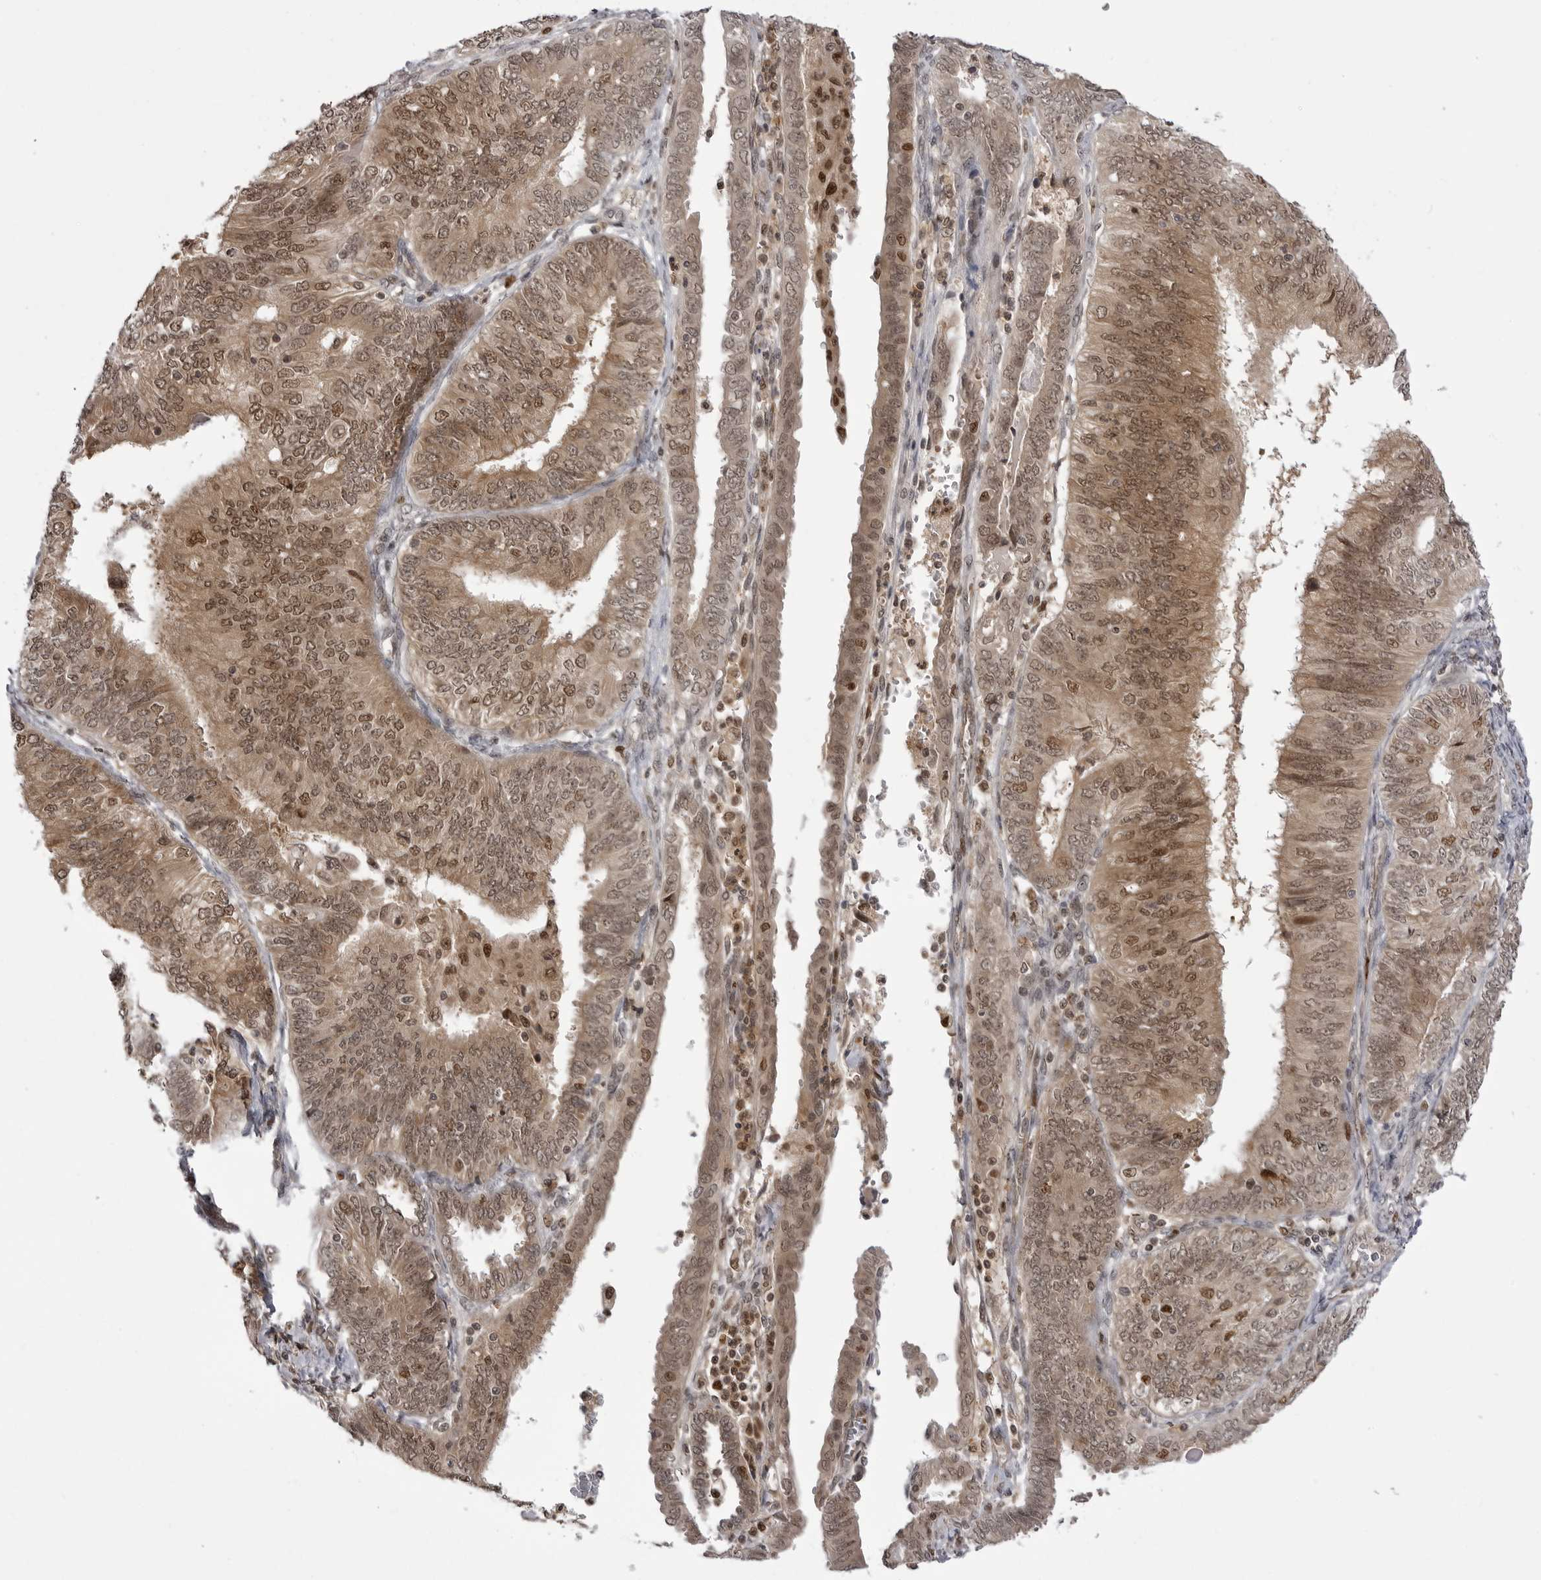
{"staining": {"intensity": "moderate", "quantity": ">75%", "location": "cytoplasmic/membranous,nuclear"}, "tissue": "endometrial cancer", "cell_type": "Tumor cells", "image_type": "cancer", "snomed": [{"axis": "morphology", "description": "Adenocarcinoma, NOS"}, {"axis": "topography", "description": "Endometrium"}], "caption": "Tumor cells exhibit medium levels of moderate cytoplasmic/membranous and nuclear staining in approximately >75% of cells in endometrial cancer.", "gene": "PTK2B", "patient": {"sex": "female", "age": 58}}